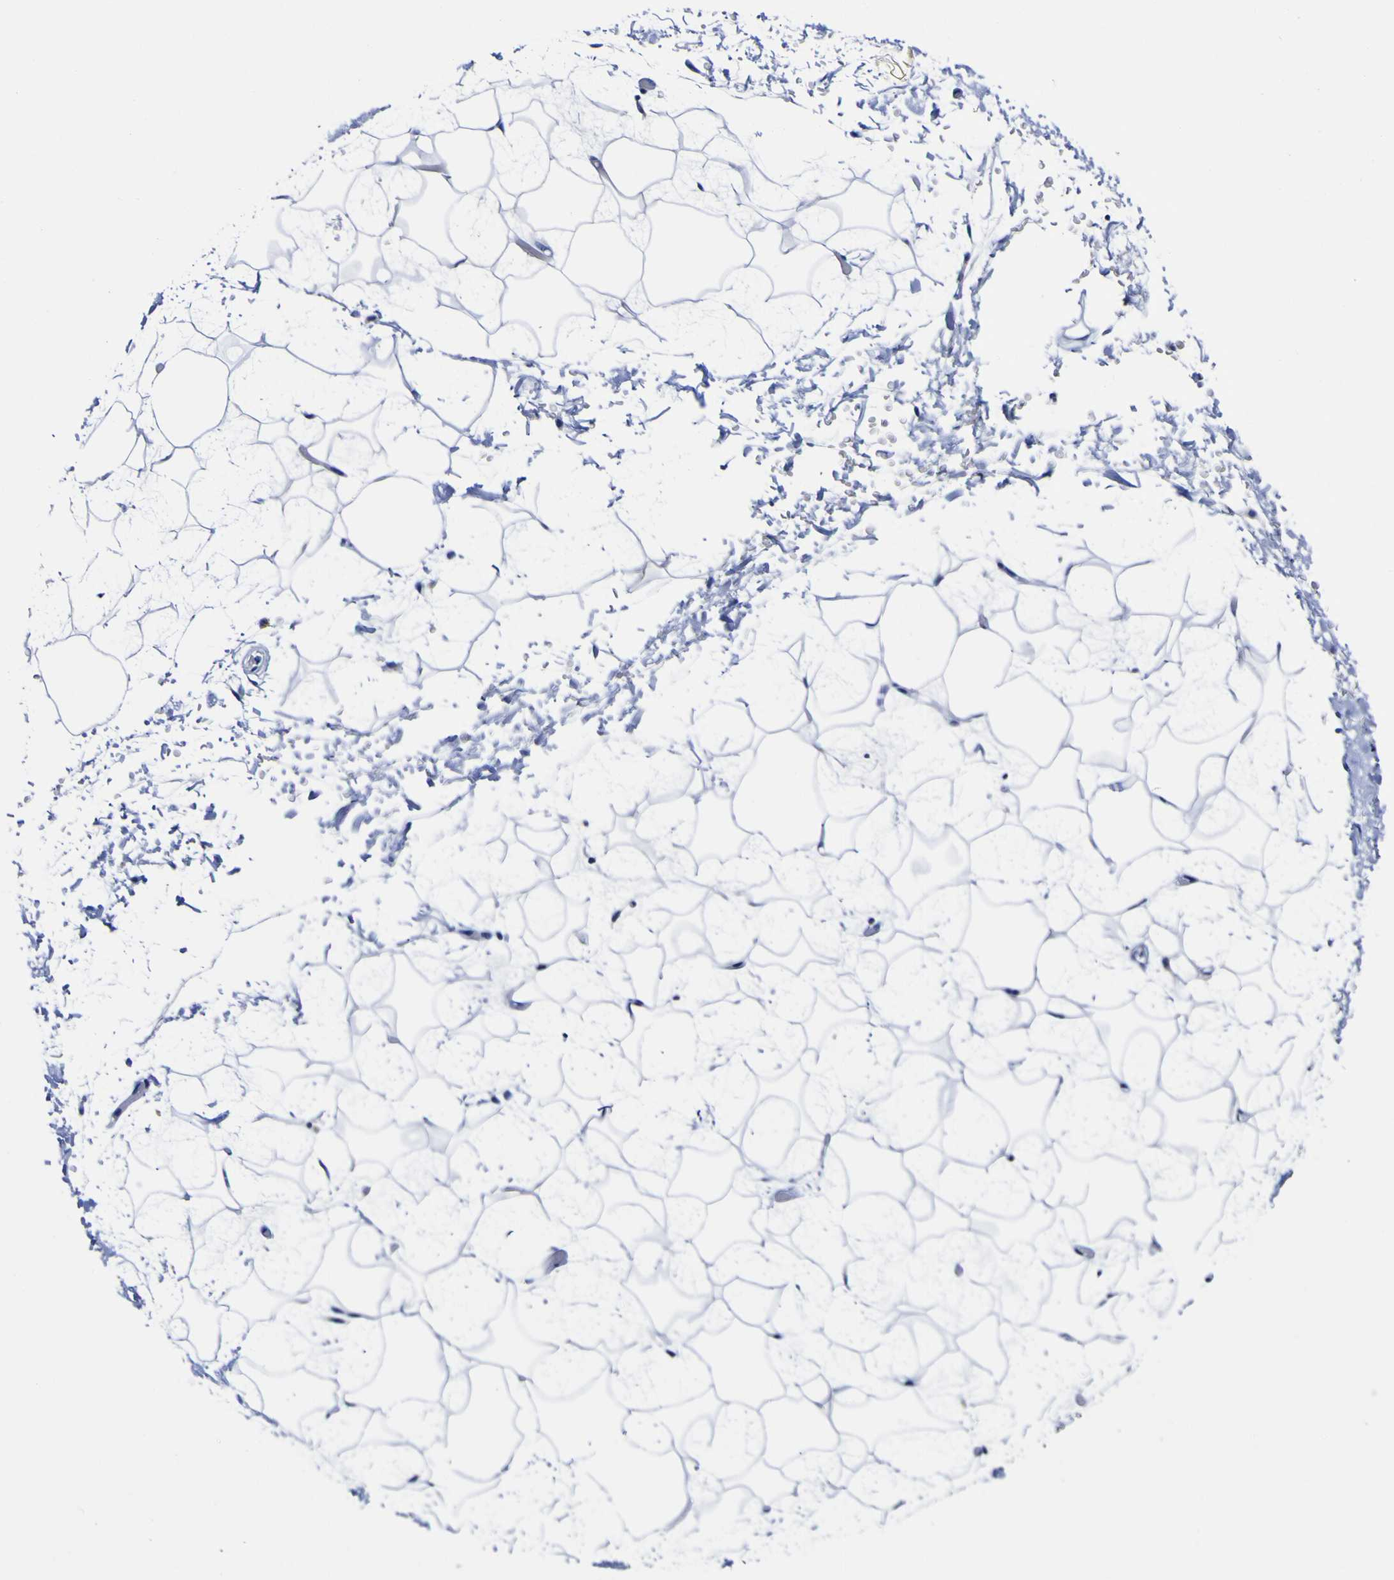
{"staining": {"intensity": "negative", "quantity": "none", "location": "none"}, "tissue": "adipose tissue", "cell_type": "Adipocytes", "image_type": "normal", "snomed": [{"axis": "morphology", "description": "Normal tissue, NOS"}, {"axis": "topography", "description": "Soft tissue"}], "caption": "Immunohistochemistry micrograph of benign human adipose tissue stained for a protein (brown), which demonstrates no staining in adipocytes. (DAB (3,3'-diaminobenzidine) IHC visualized using brightfield microscopy, high magnification).", "gene": "HLA", "patient": {"sex": "male", "age": 72}}